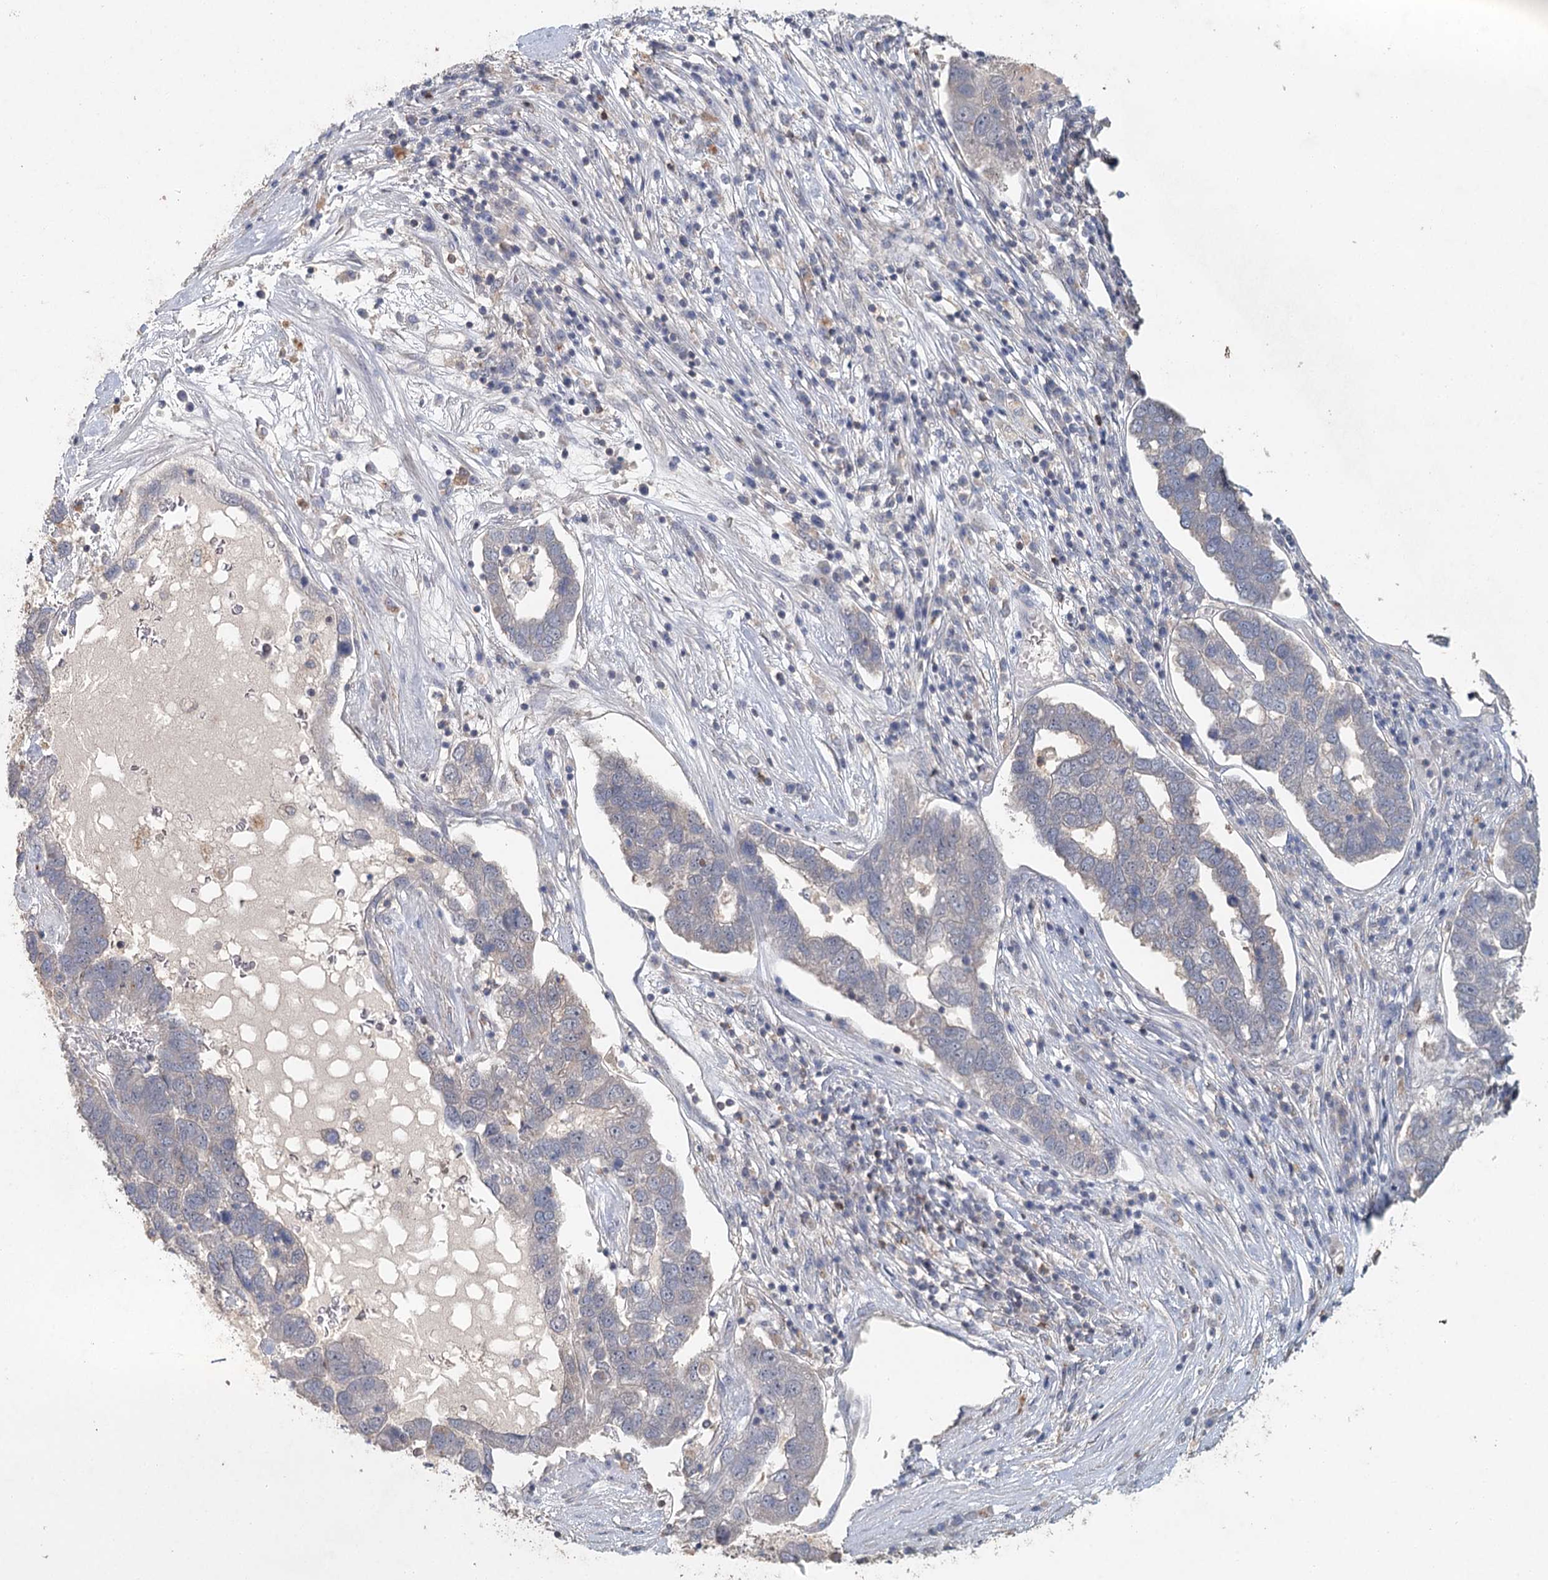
{"staining": {"intensity": "negative", "quantity": "none", "location": "none"}, "tissue": "pancreatic cancer", "cell_type": "Tumor cells", "image_type": "cancer", "snomed": [{"axis": "morphology", "description": "Adenocarcinoma, NOS"}, {"axis": "topography", "description": "Pancreas"}], "caption": "Immunohistochemistry (IHC) photomicrograph of neoplastic tissue: adenocarcinoma (pancreatic) stained with DAB (3,3'-diaminobenzidine) displays no significant protein staining in tumor cells.", "gene": "ADK", "patient": {"sex": "female", "age": 61}}